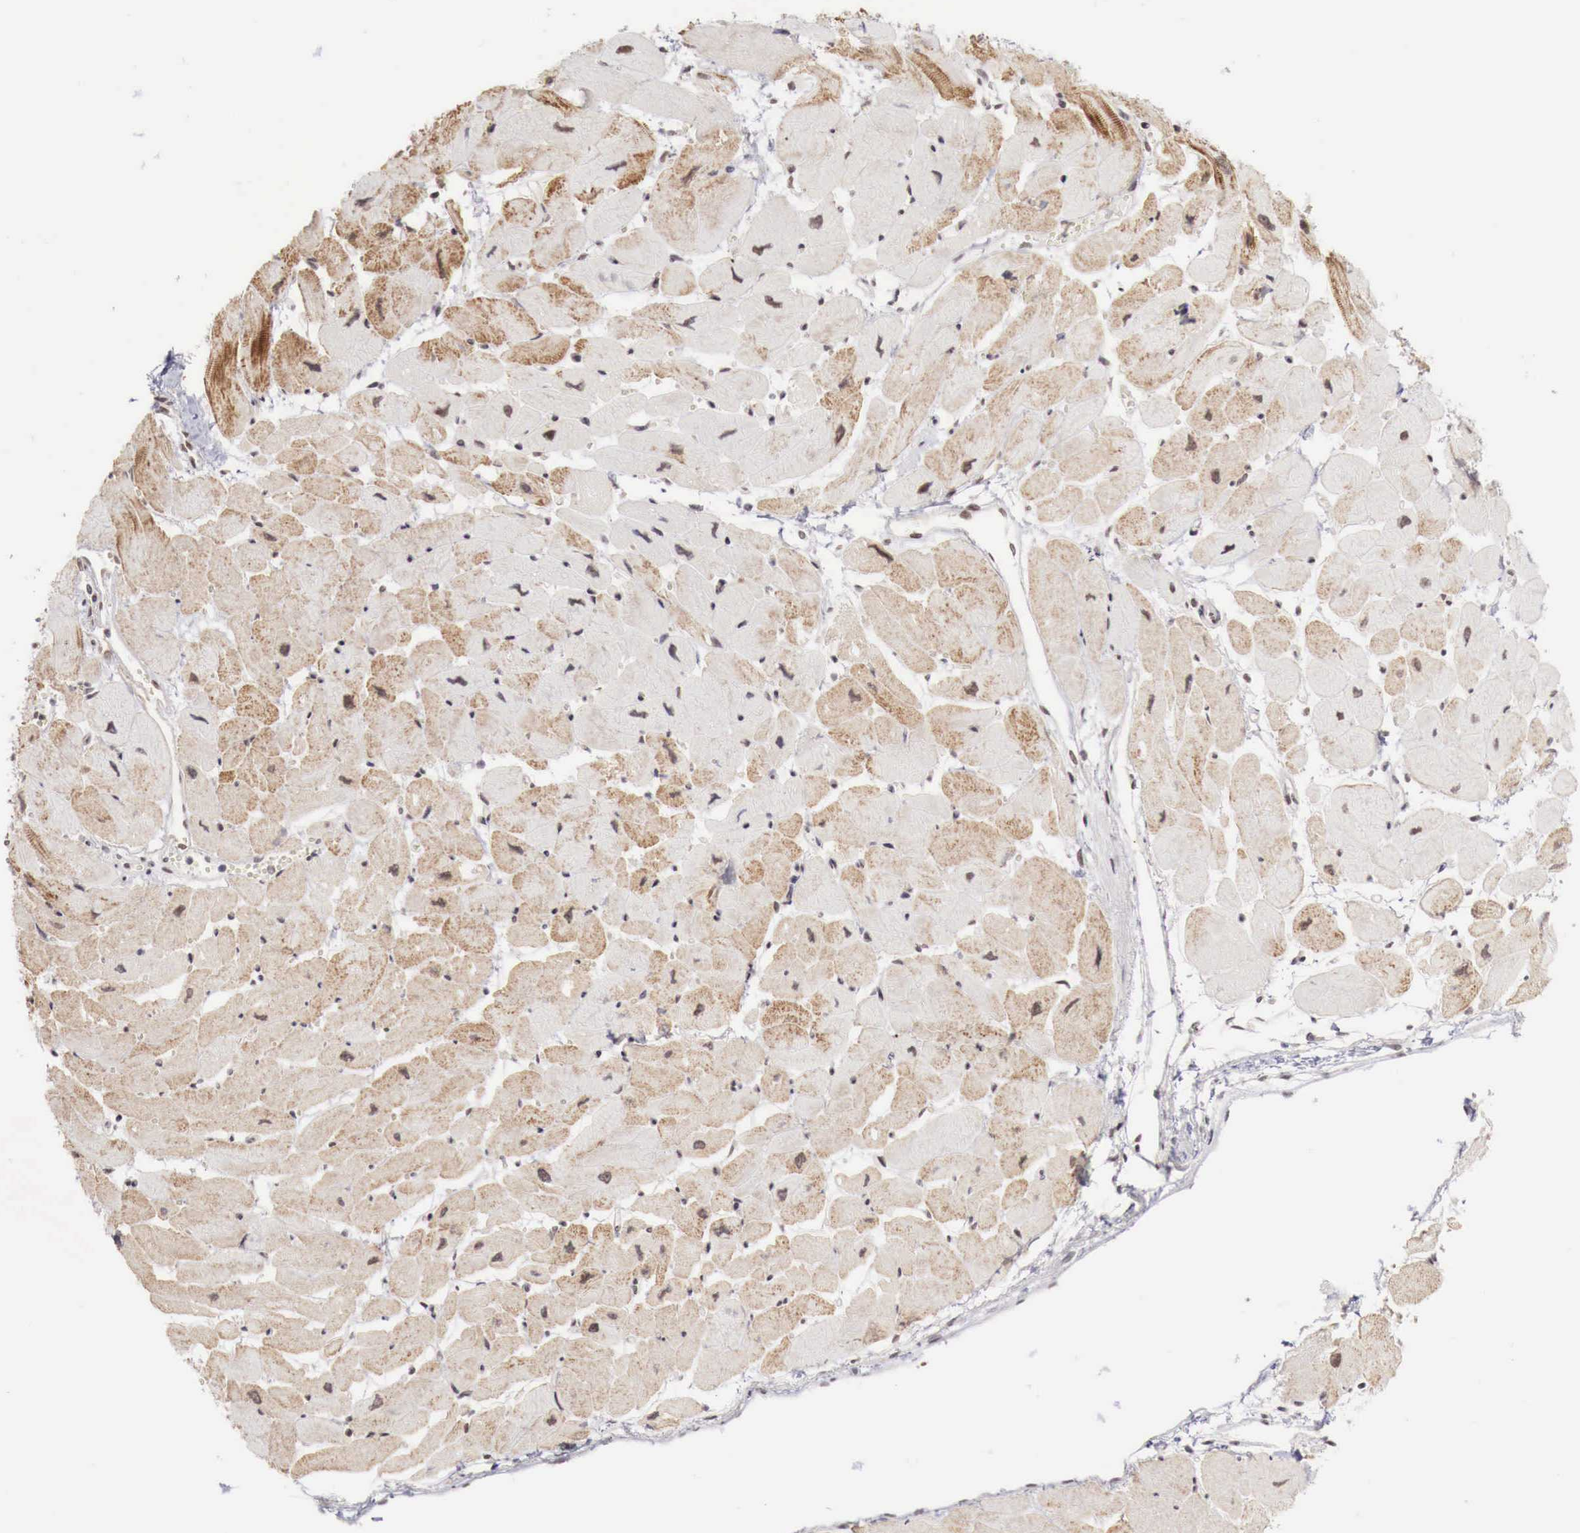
{"staining": {"intensity": "moderate", "quantity": "25%-75%", "location": "cytoplasmic/membranous,nuclear"}, "tissue": "heart muscle", "cell_type": "Cardiomyocytes", "image_type": "normal", "snomed": [{"axis": "morphology", "description": "Normal tissue, NOS"}, {"axis": "topography", "description": "Heart"}], "caption": "Immunohistochemical staining of unremarkable human heart muscle displays medium levels of moderate cytoplasmic/membranous,nuclear staining in about 25%-75% of cardiomyocytes.", "gene": "PHF14", "patient": {"sex": "female", "age": 54}}